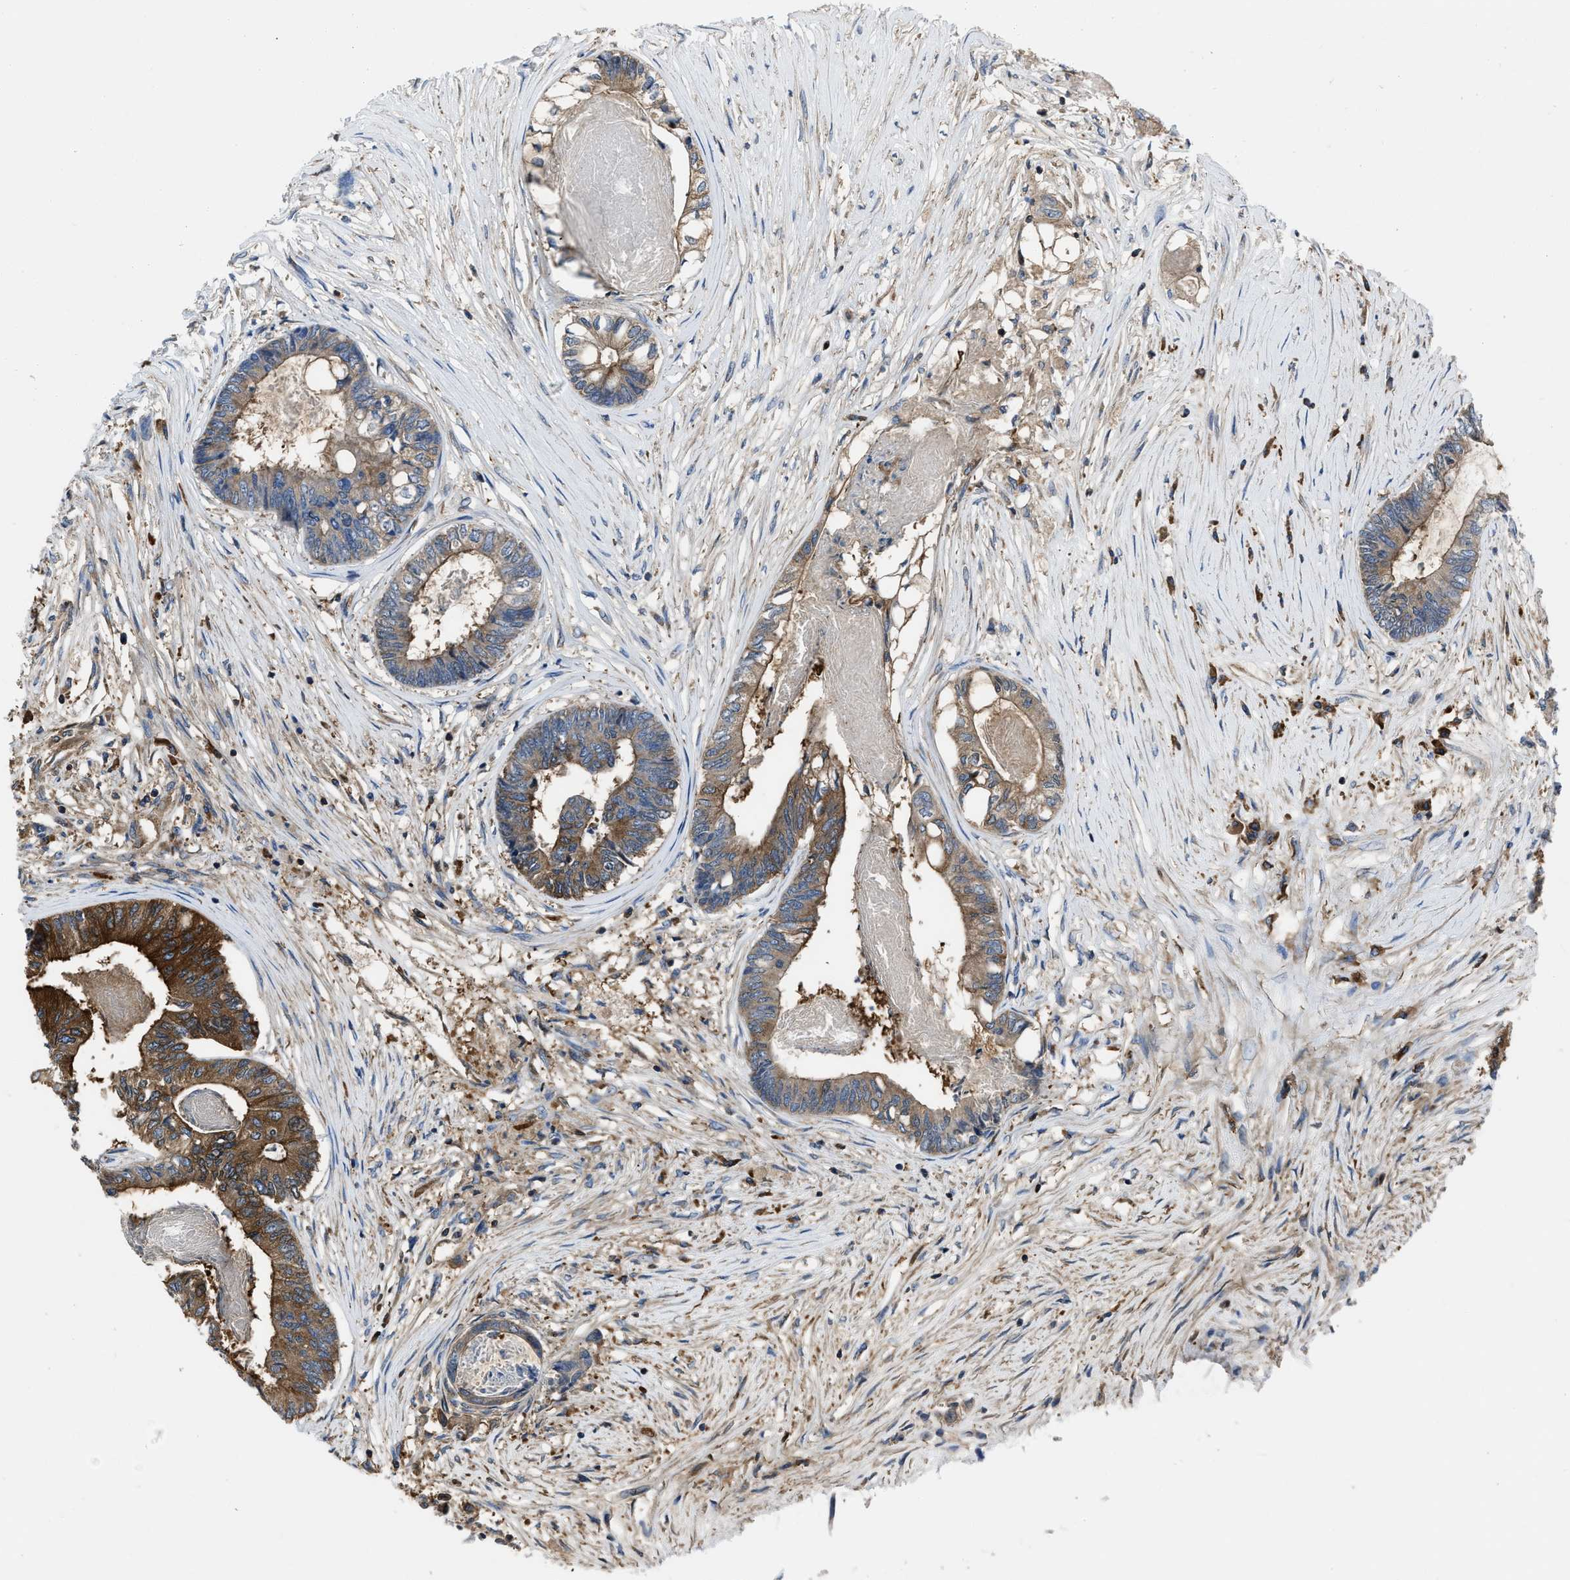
{"staining": {"intensity": "strong", "quantity": "25%-75%", "location": "cytoplasmic/membranous"}, "tissue": "colorectal cancer", "cell_type": "Tumor cells", "image_type": "cancer", "snomed": [{"axis": "morphology", "description": "Adenocarcinoma, NOS"}, {"axis": "topography", "description": "Rectum"}], "caption": "Strong cytoplasmic/membranous protein expression is present in approximately 25%-75% of tumor cells in colorectal cancer (adenocarcinoma).", "gene": "YARS1", "patient": {"sex": "male", "age": 63}}